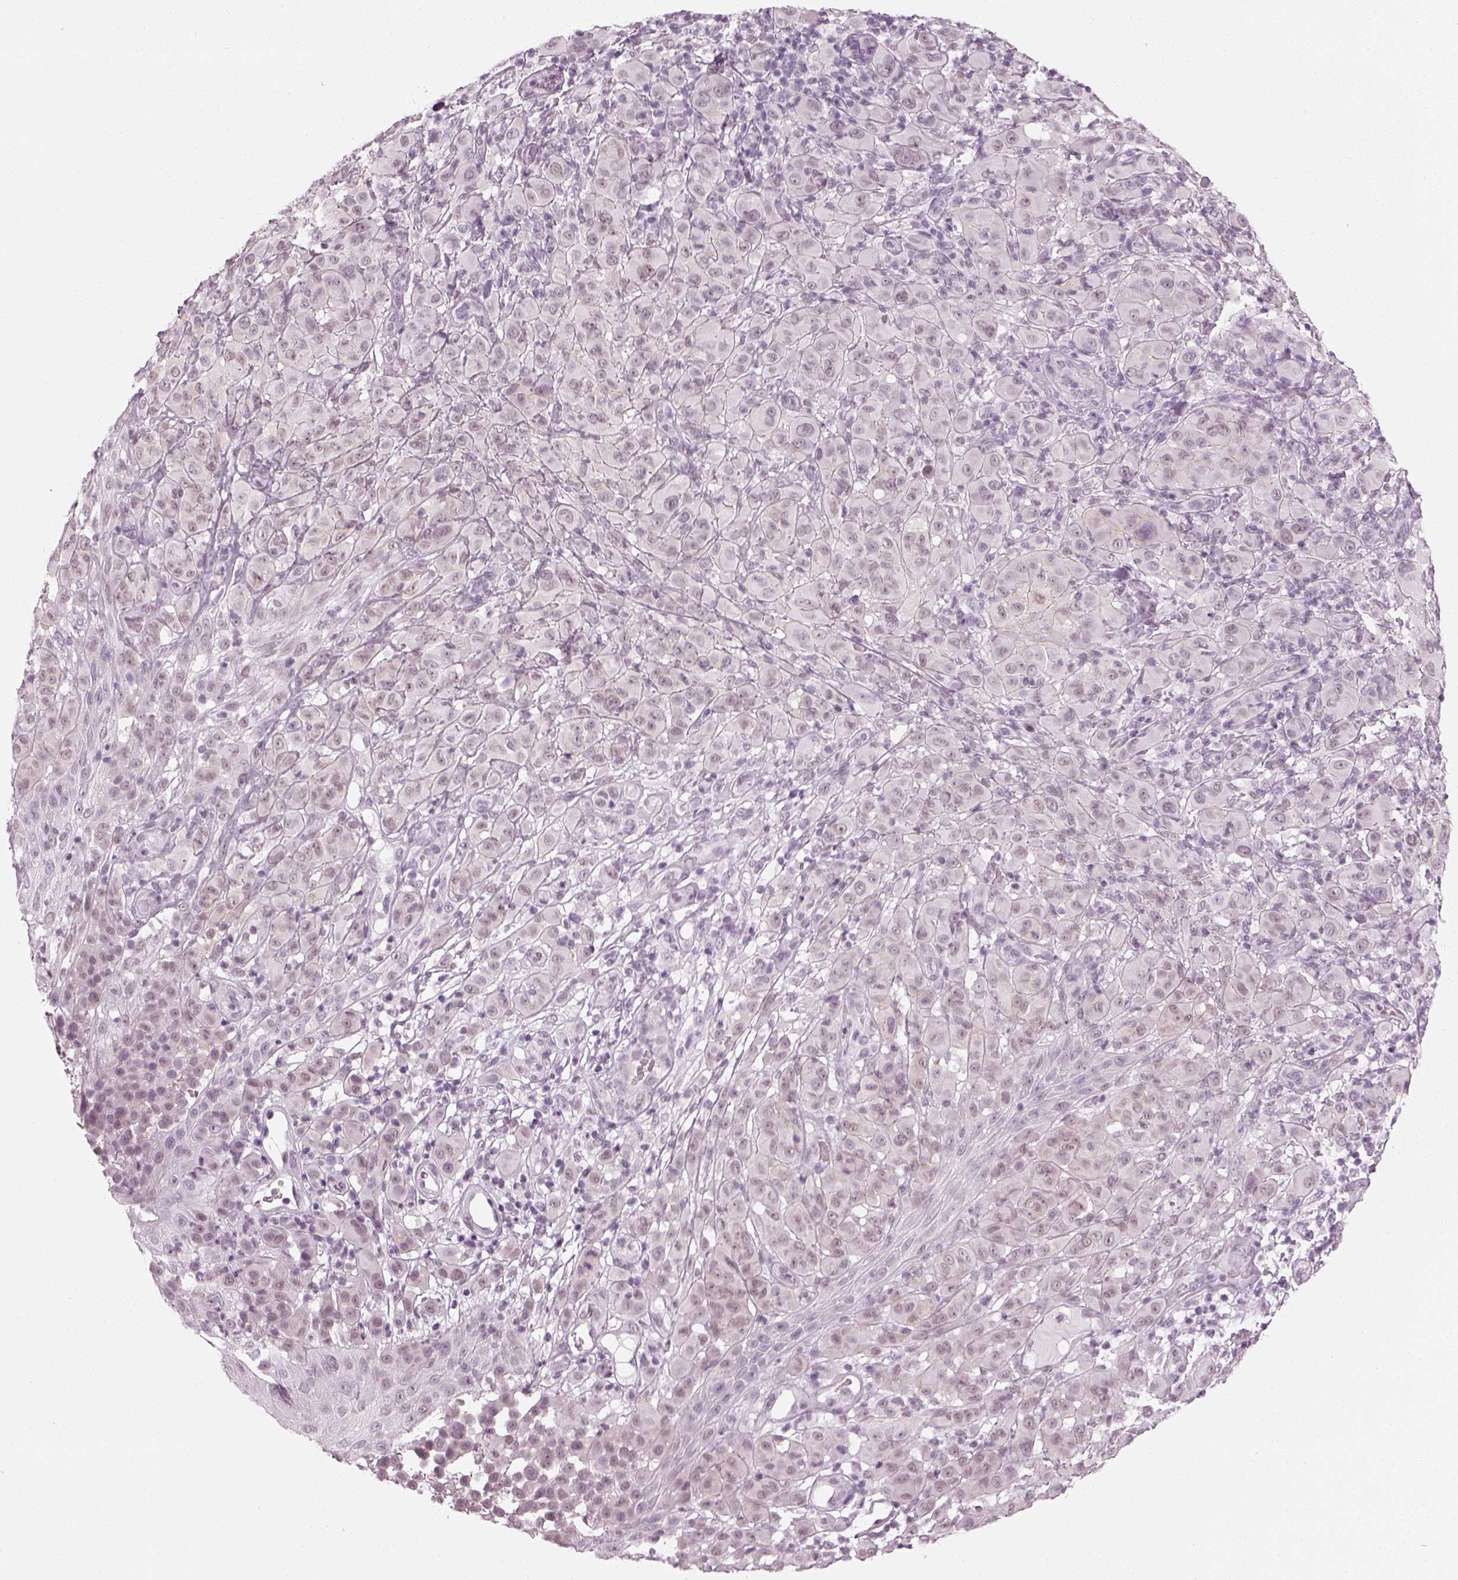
{"staining": {"intensity": "negative", "quantity": "none", "location": "none"}, "tissue": "melanoma", "cell_type": "Tumor cells", "image_type": "cancer", "snomed": [{"axis": "morphology", "description": "Malignant melanoma, NOS"}, {"axis": "topography", "description": "Skin"}], "caption": "Human malignant melanoma stained for a protein using immunohistochemistry (IHC) displays no expression in tumor cells.", "gene": "KCNG2", "patient": {"sex": "female", "age": 87}}